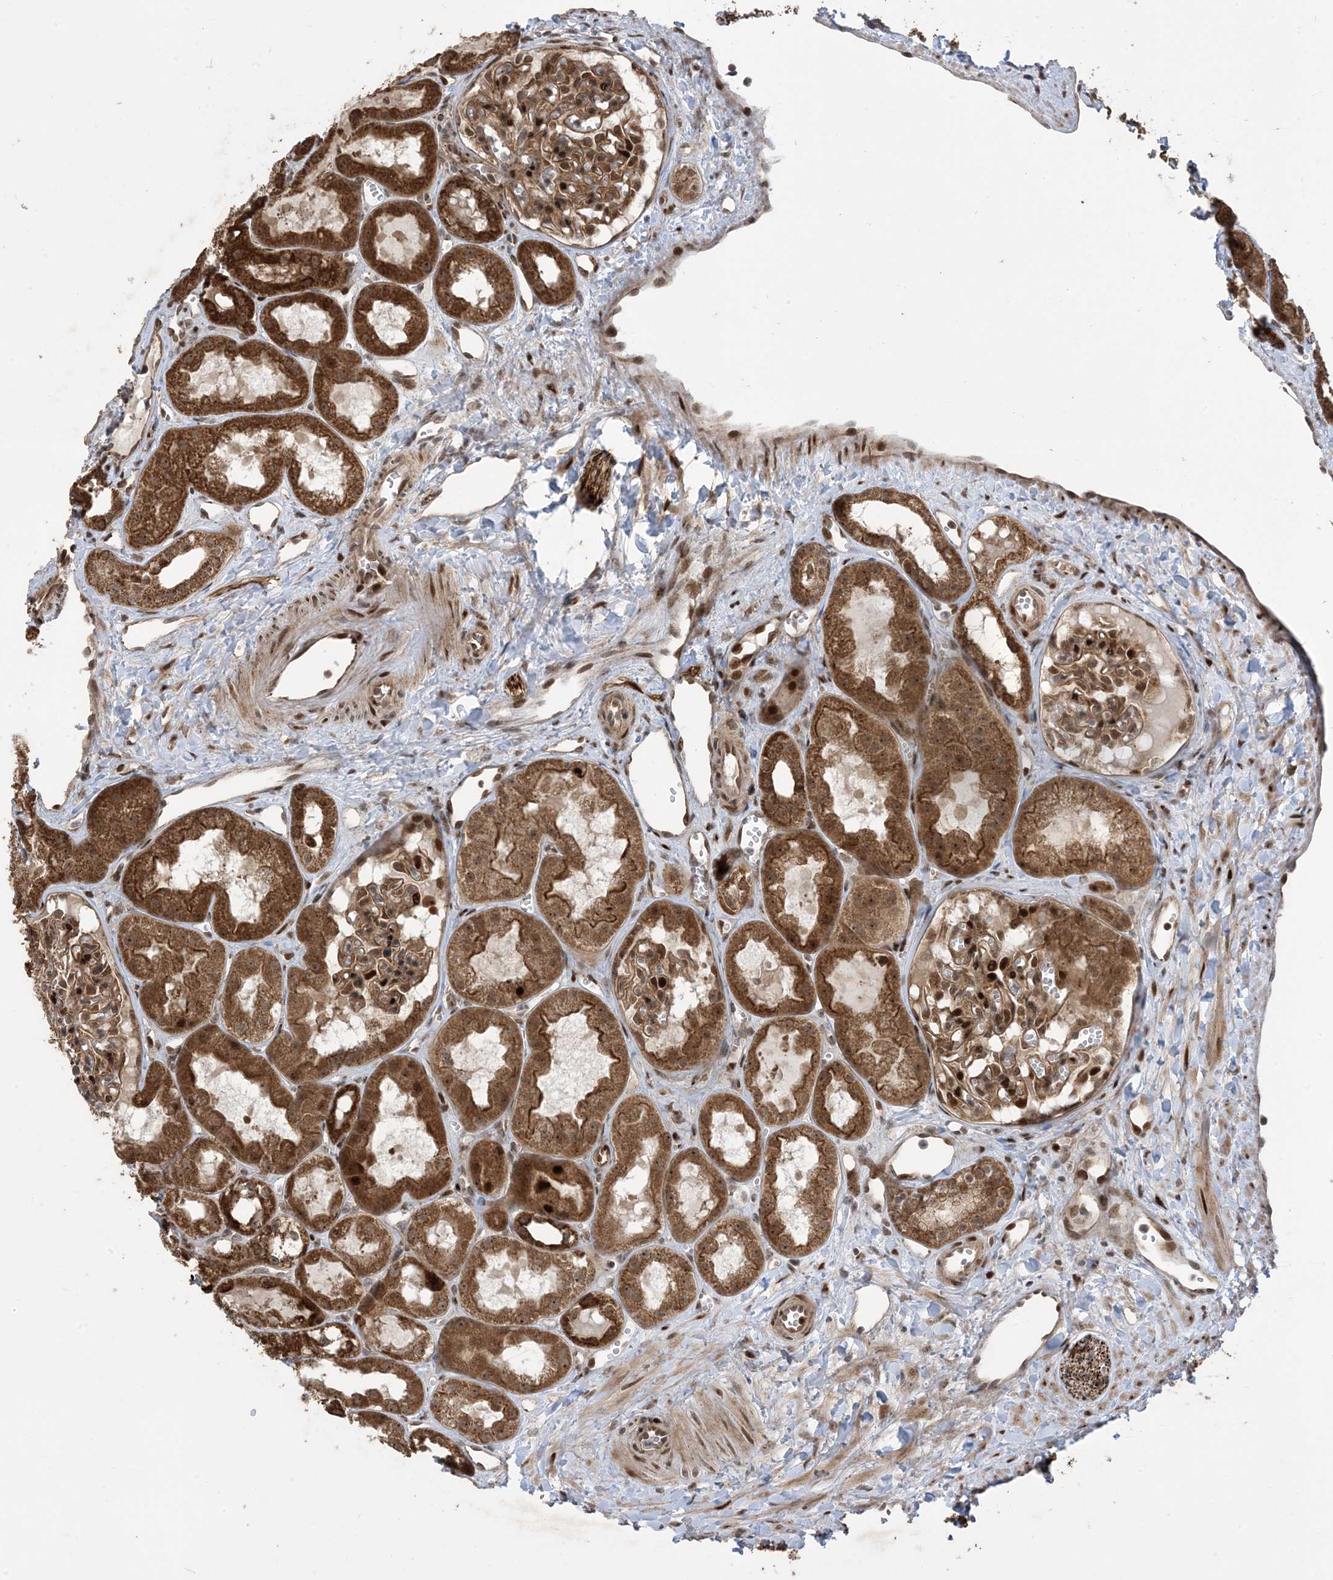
{"staining": {"intensity": "moderate", "quantity": ">75%", "location": "cytoplasmic/membranous,nuclear"}, "tissue": "kidney", "cell_type": "Cells in glomeruli", "image_type": "normal", "snomed": [{"axis": "morphology", "description": "Normal tissue, NOS"}, {"axis": "topography", "description": "Kidney"}], "caption": "Normal kidney shows moderate cytoplasmic/membranous,nuclear staining in approximately >75% of cells in glomeruli (DAB (3,3'-diaminobenzidine) = brown stain, brightfield microscopy at high magnification)..", "gene": "FAM9B", "patient": {"sex": "male", "age": 16}}